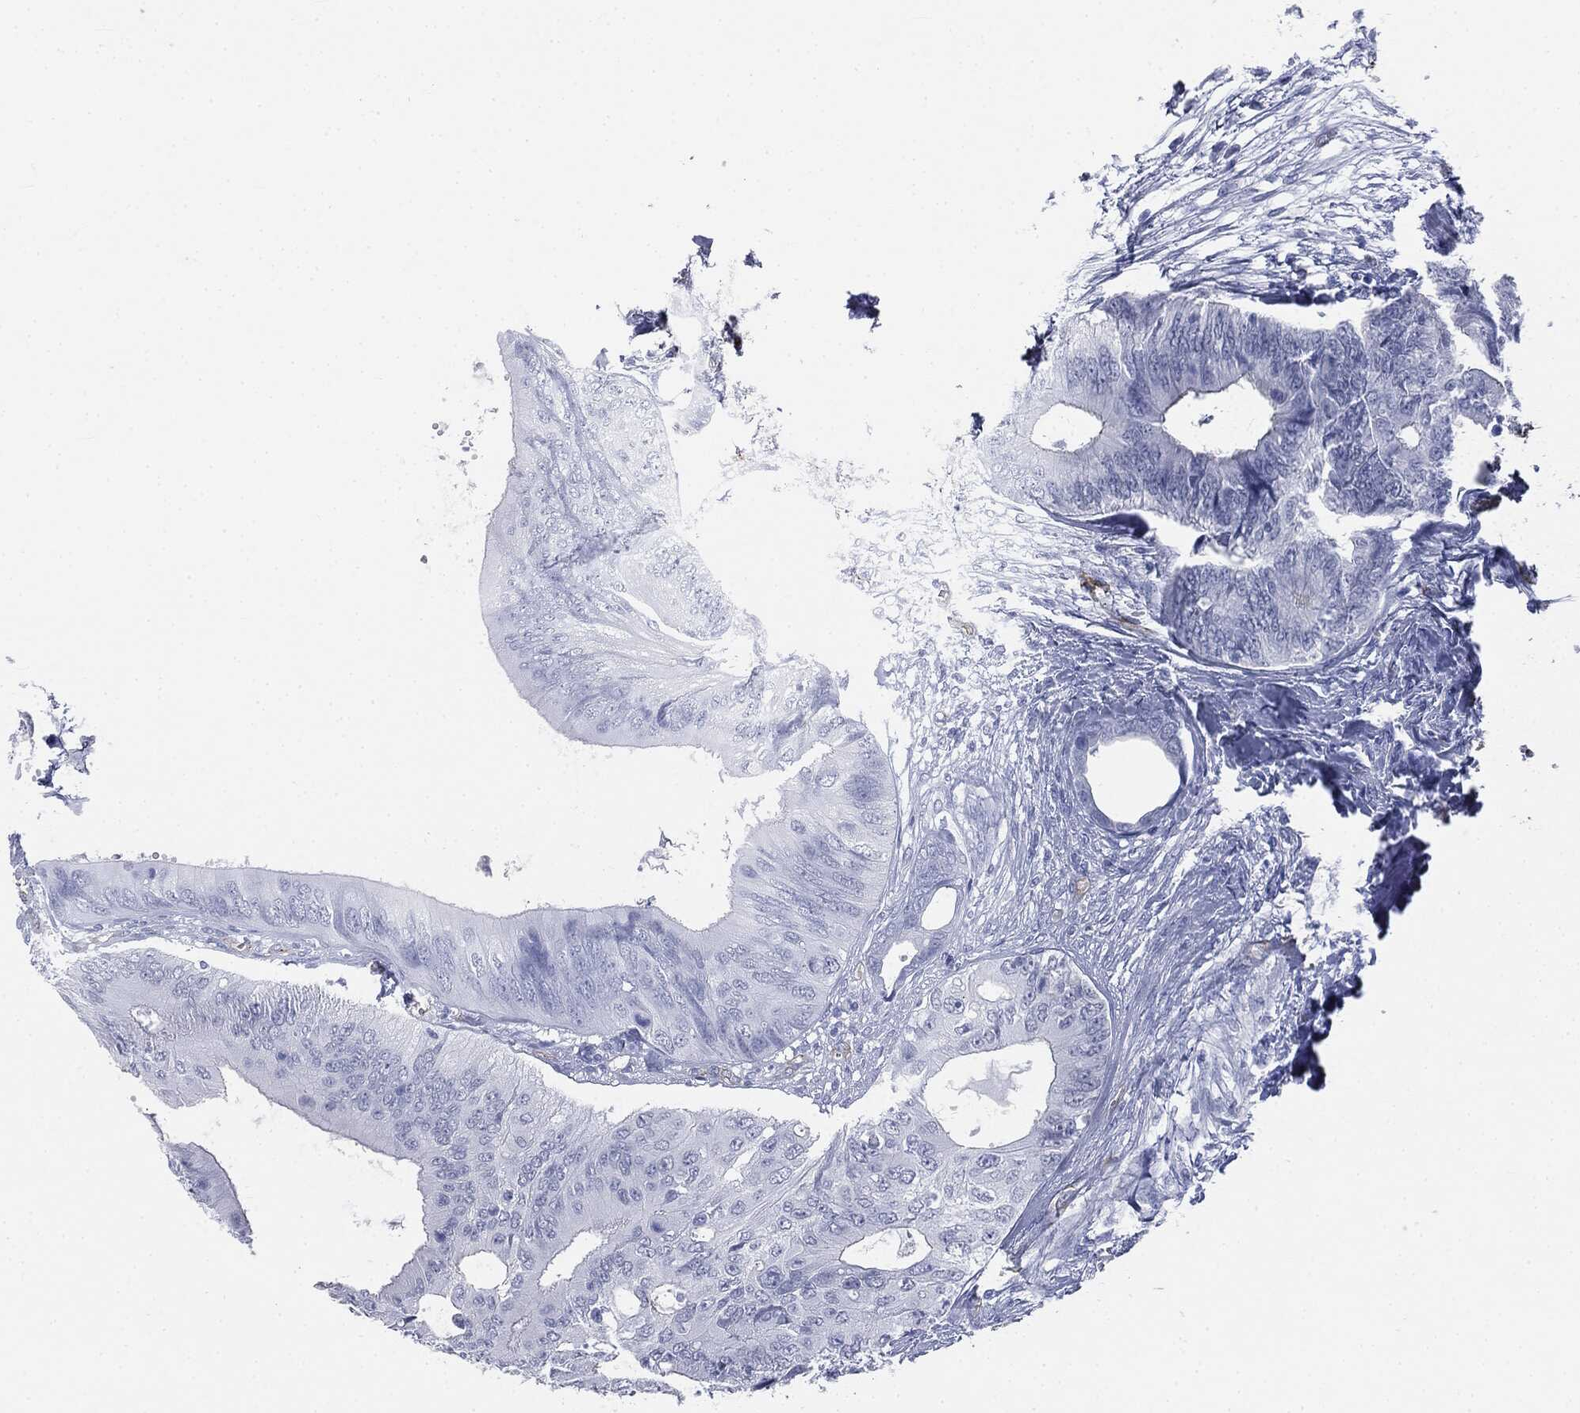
{"staining": {"intensity": "negative", "quantity": "none", "location": "none"}, "tissue": "colorectal cancer", "cell_type": "Tumor cells", "image_type": "cancer", "snomed": [{"axis": "morphology", "description": "Normal tissue, NOS"}, {"axis": "morphology", "description": "Adenocarcinoma, NOS"}, {"axis": "topography", "description": "Colon"}], "caption": "A histopathology image of human colorectal adenocarcinoma is negative for staining in tumor cells. Nuclei are stained in blue.", "gene": "MUC5AC", "patient": {"sex": "male", "age": 65}}